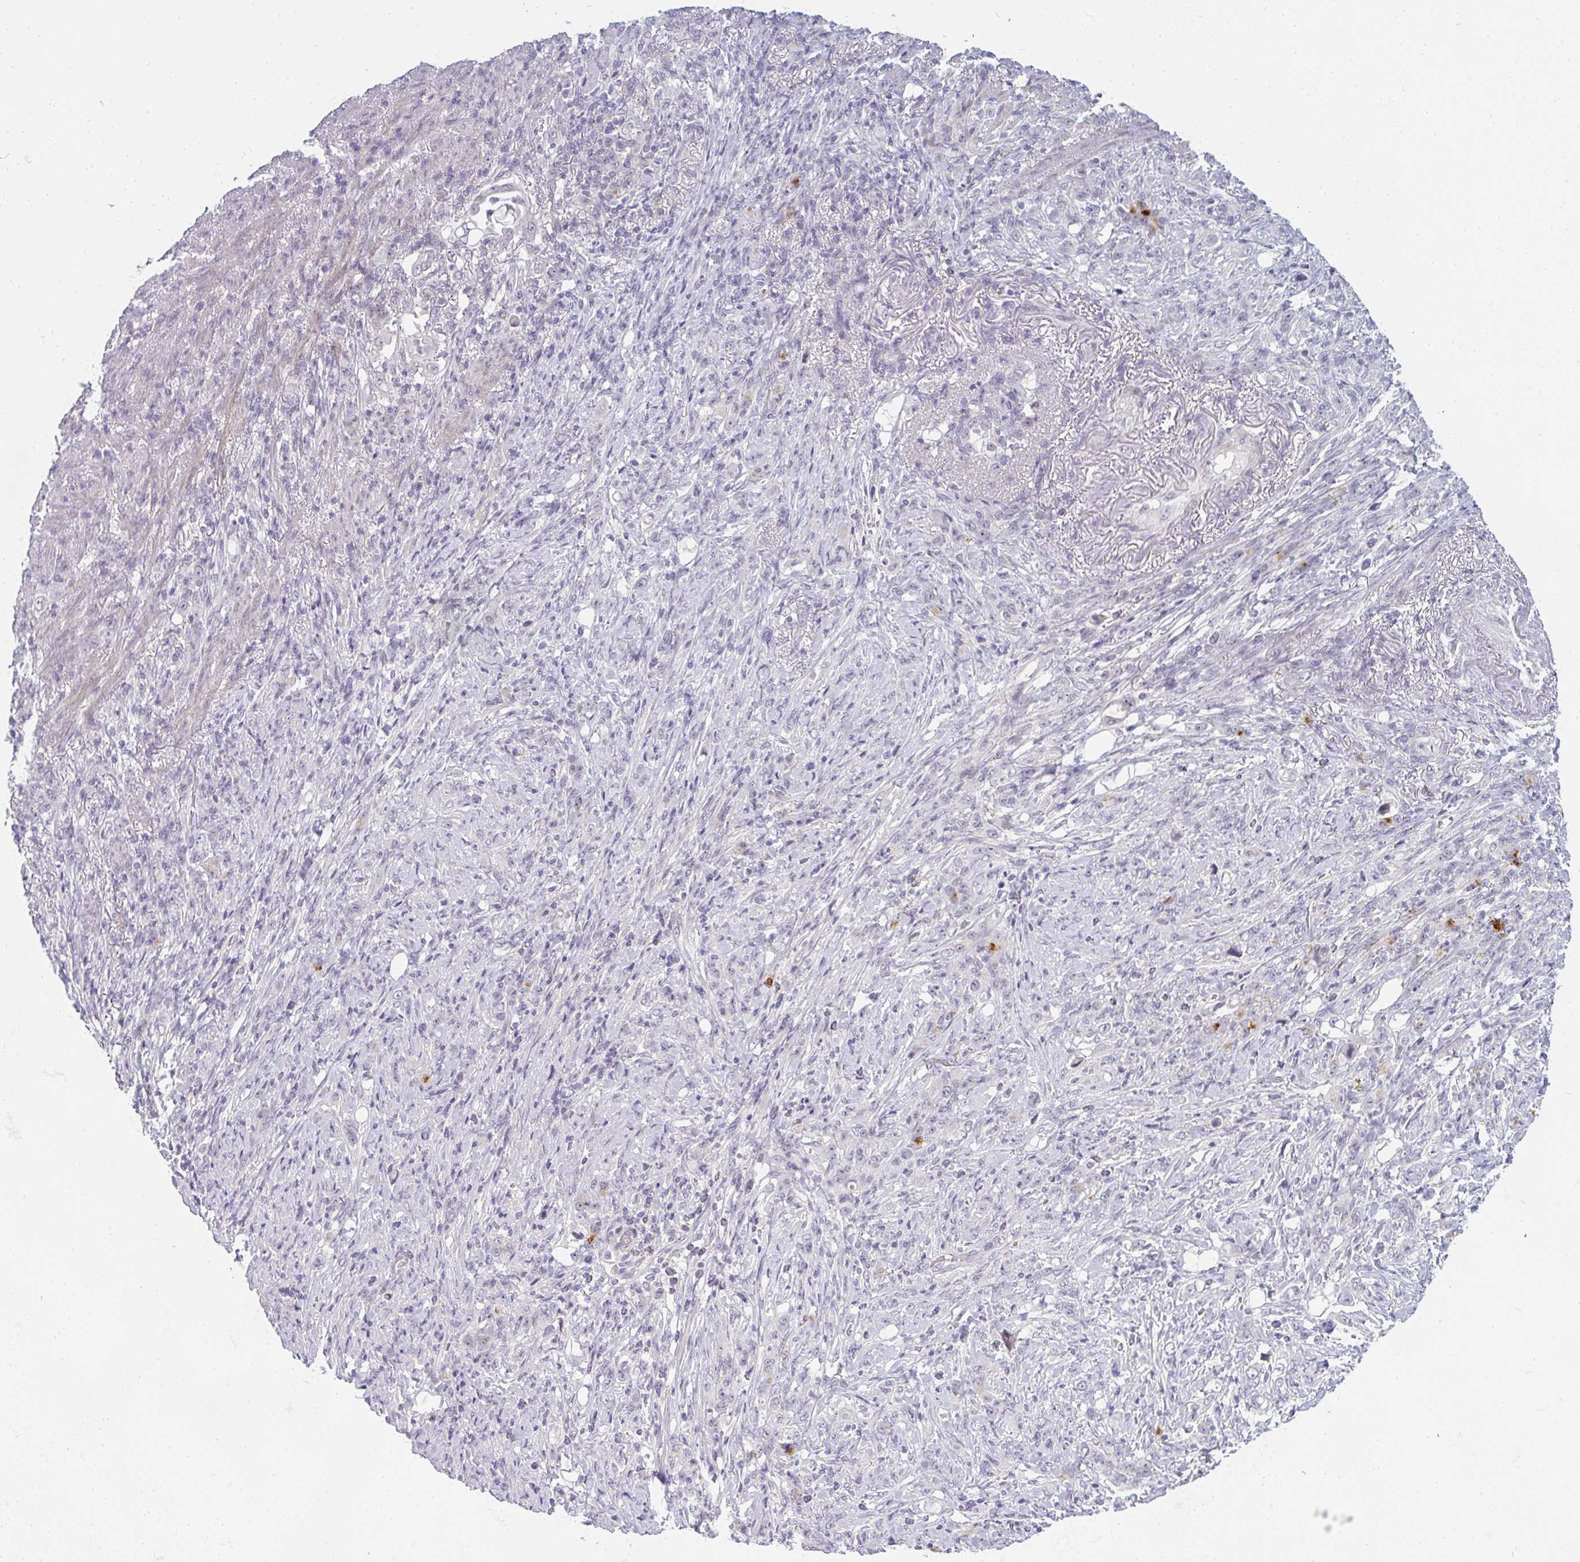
{"staining": {"intensity": "negative", "quantity": "none", "location": "none"}, "tissue": "stomach cancer", "cell_type": "Tumor cells", "image_type": "cancer", "snomed": [{"axis": "morphology", "description": "Normal tissue, NOS"}, {"axis": "morphology", "description": "Adenocarcinoma, NOS"}, {"axis": "topography", "description": "Stomach"}], "caption": "The IHC micrograph has no significant staining in tumor cells of stomach cancer tissue.", "gene": "PPFIA4", "patient": {"sex": "female", "age": 79}}